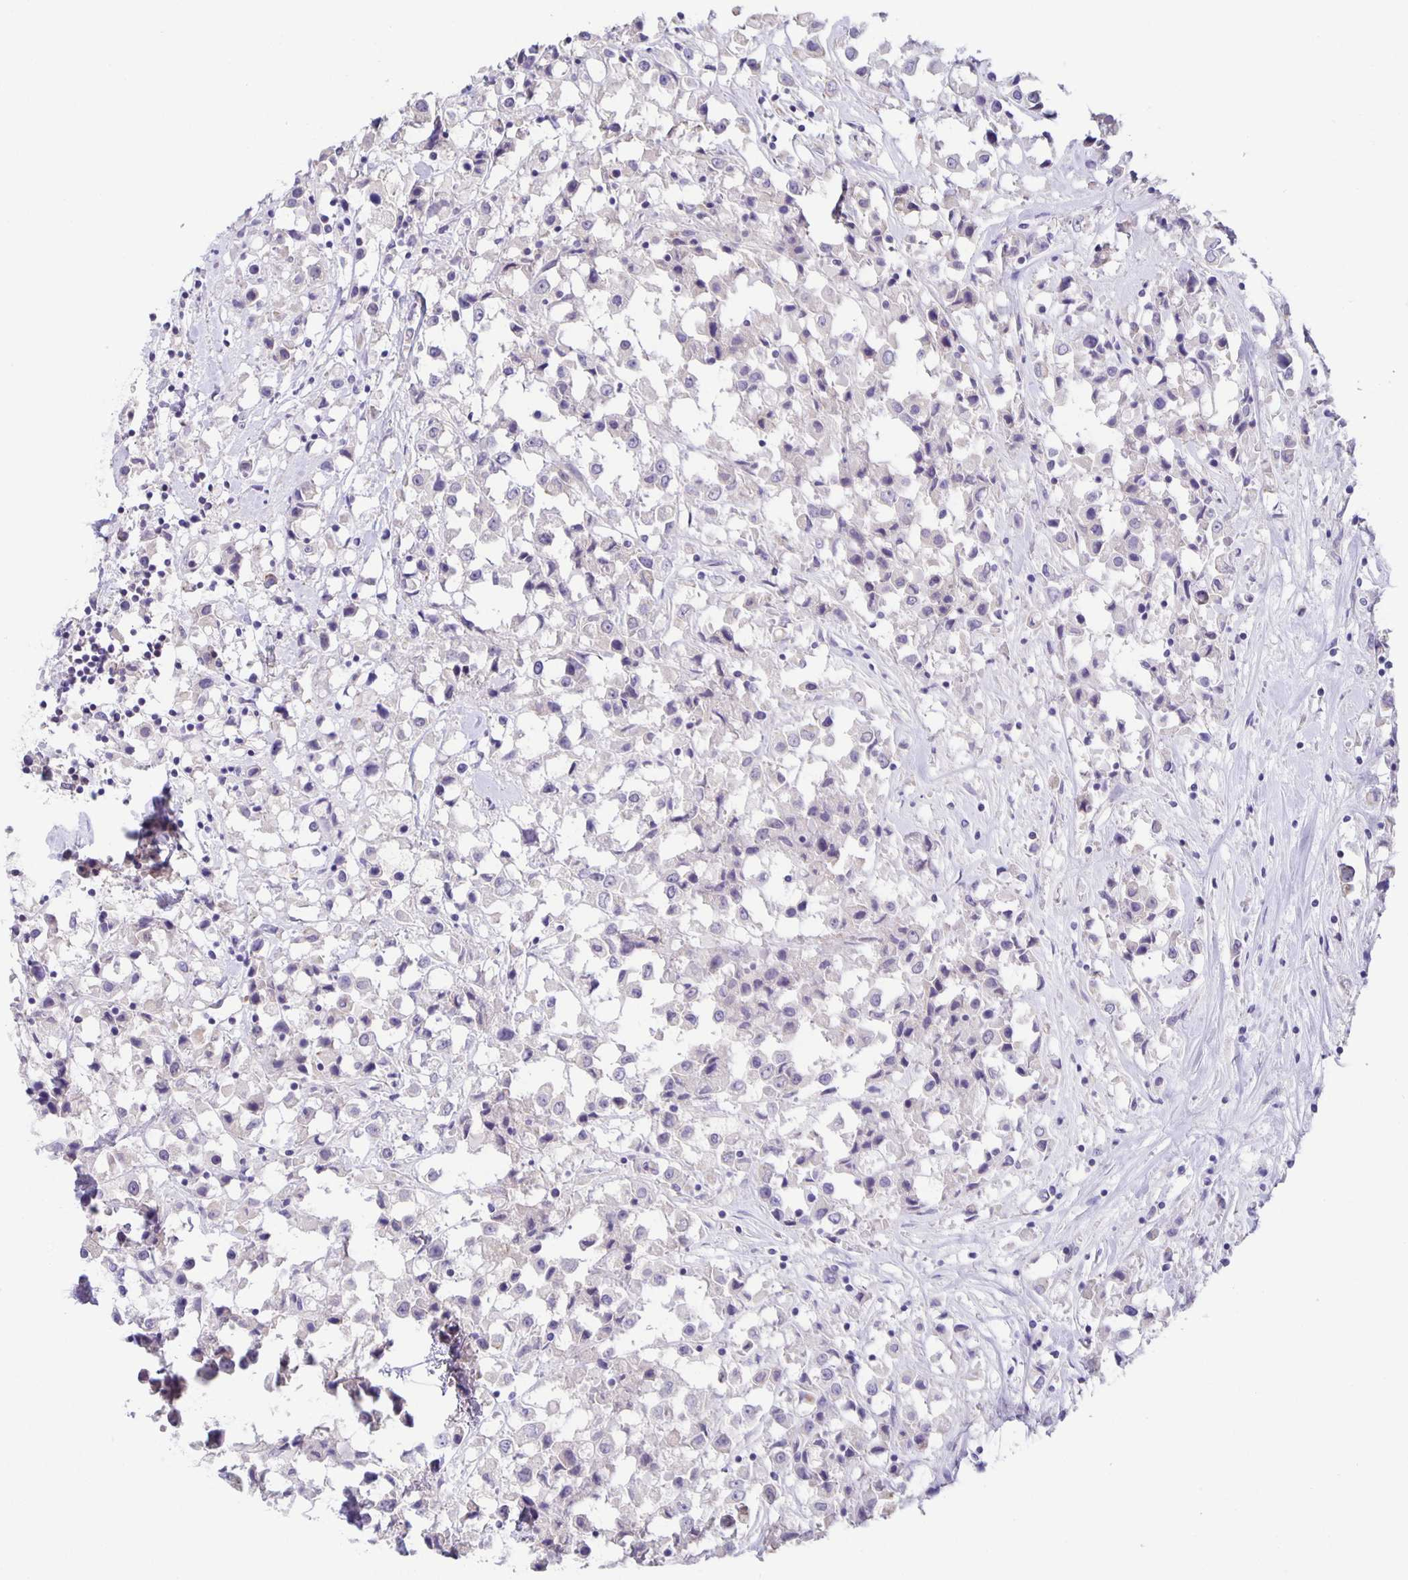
{"staining": {"intensity": "negative", "quantity": "none", "location": "none"}, "tissue": "breast cancer", "cell_type": "Tumor cells", "image_type": "cancer", "snomed": [{"axis": "morphology", "description": "Duct carcinoma"}, {"axis": "topography", "description": "Breast"}], "caption": "Tumor cells are negative for brown protein staining in breast cancer. (Stains: DAB immunohistochemistry (IHC) with hematoxylin counter stain, Microscopy: brightfield microscopy at high magnification).", "gene": "PTPN3", "patient": {"sex": "female", "age": 61}}